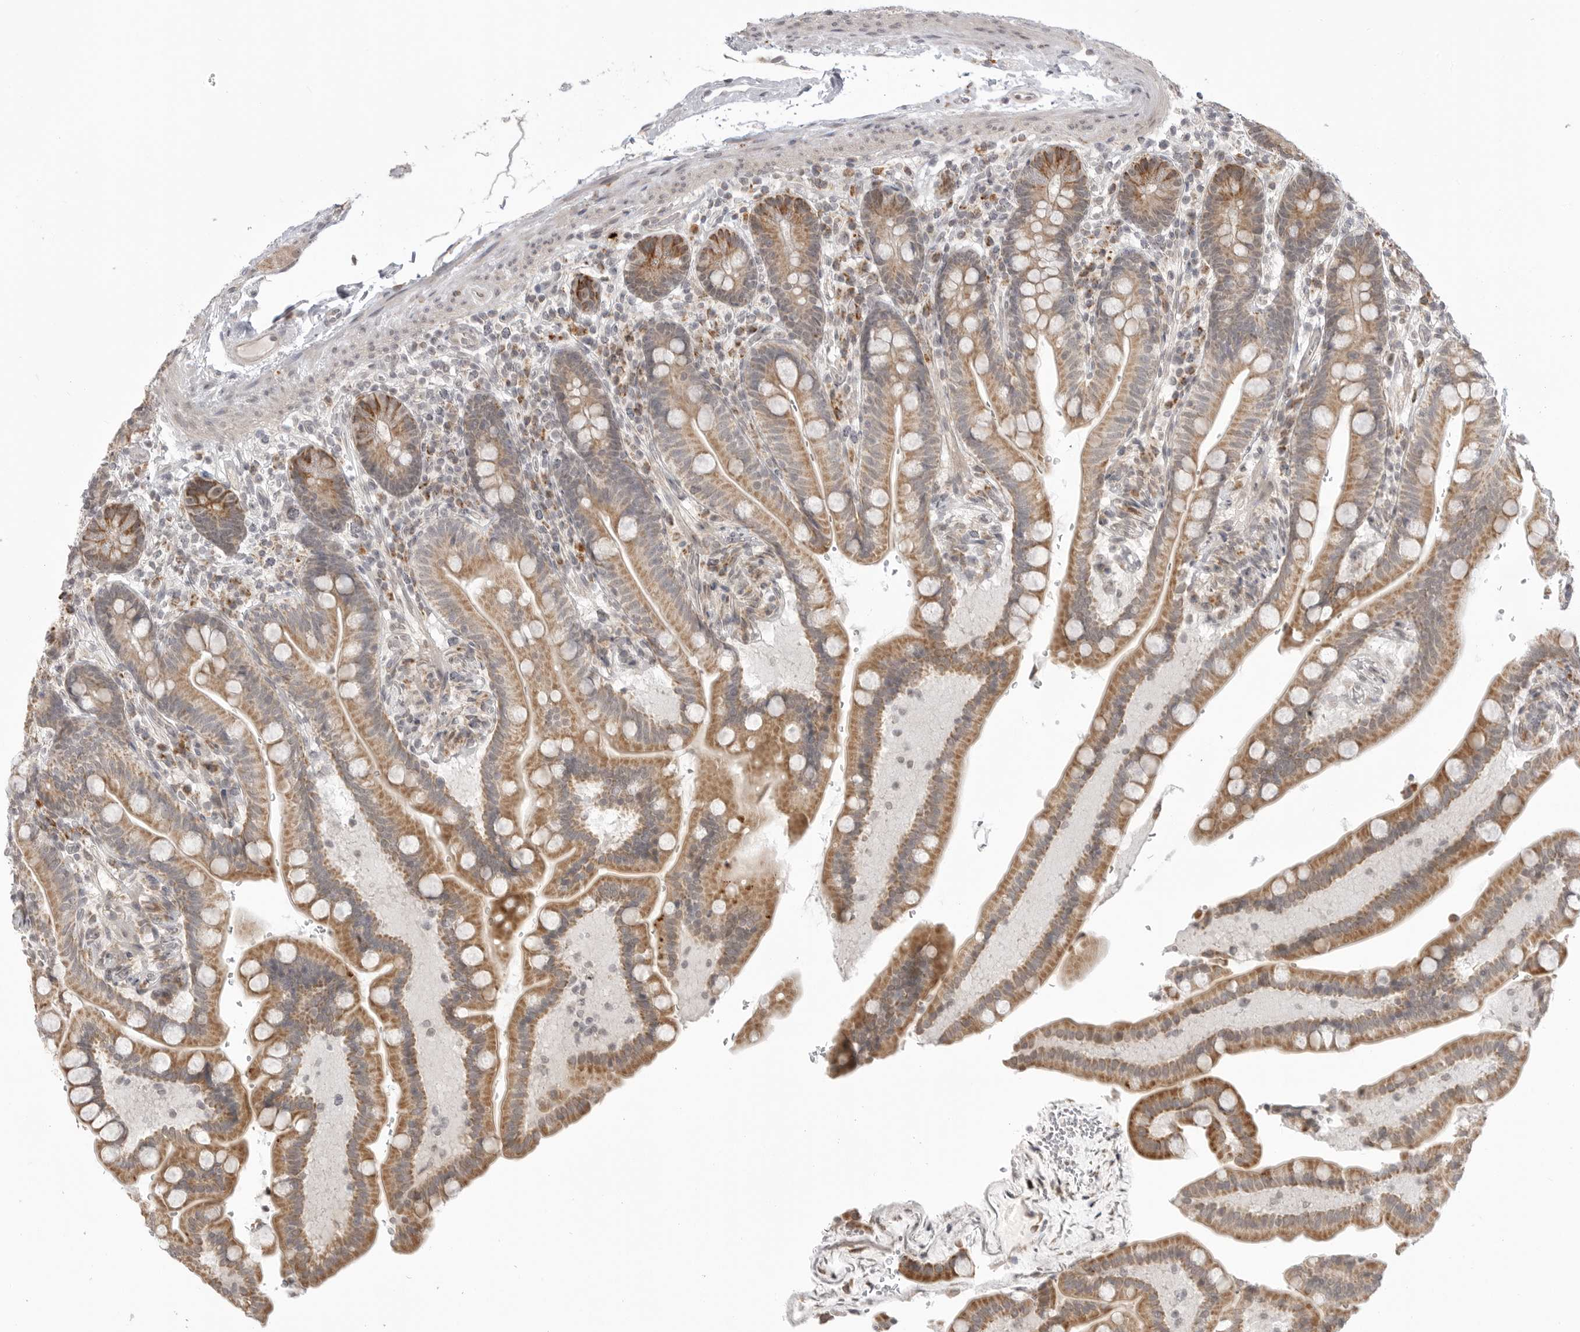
{"staining": {"intensity": "weak", "quantity": ">75%", "location": "cytoplasmic/membranous"}, "tissue": "colon", "cell_type": "Endothelial cells", "image_type": "normal", "snomed": [{"axis": "morphology", "description": "Normal tissue, NOS"}, {"axis": "topography", "description": "Smooth muscle"}, {"axis": "topography", "description": "Colon"}], "caption": "Immunohistochemical staining of normal human colon shows low levels of weak cytoplasmic/membranous positivity in about >75% of endothelial cells.", "gene": "KALRN", "patient": {"sex": "male", "age": 73}}